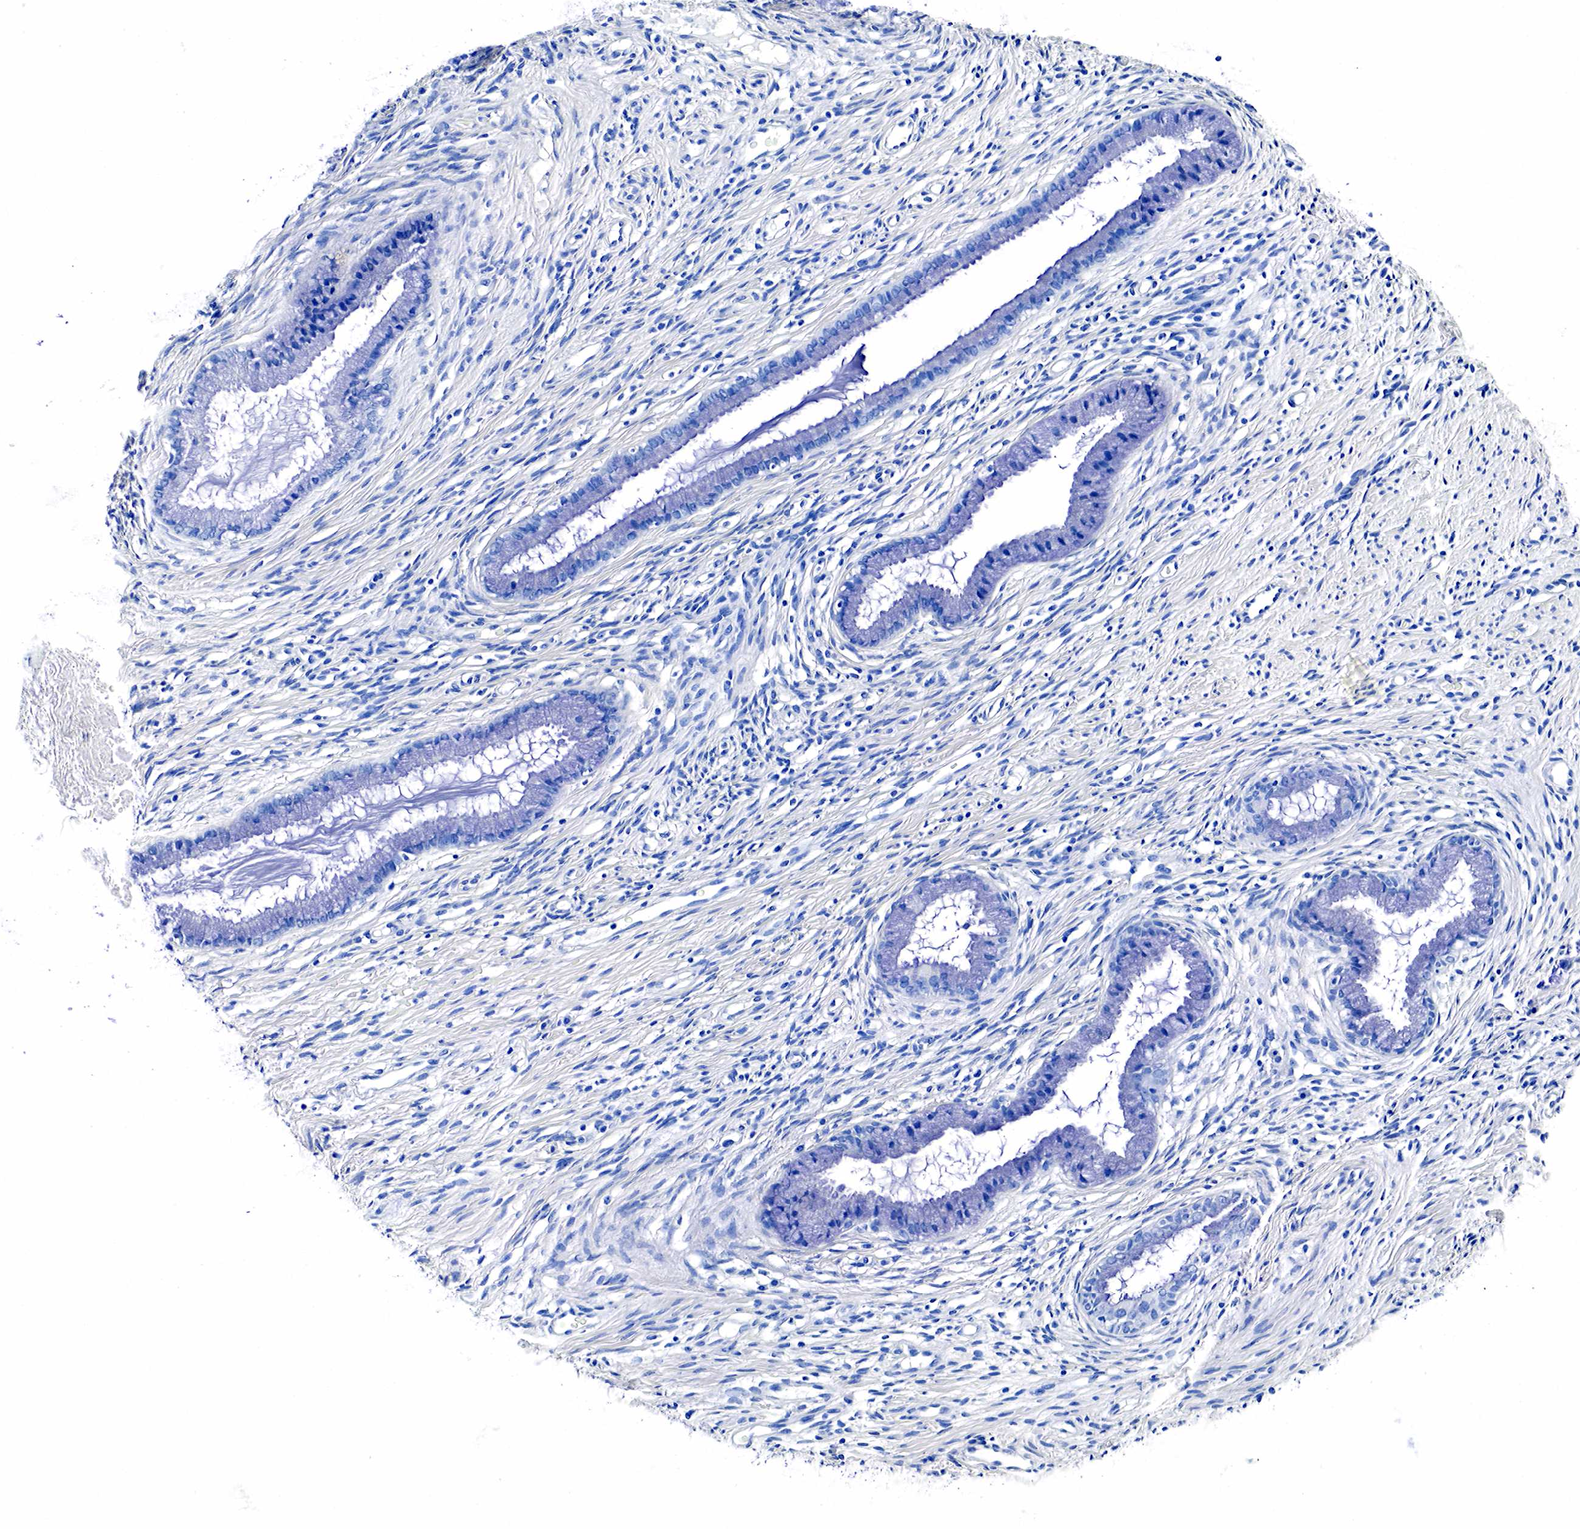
{"staining": {"intensity": "negative", "quantity": "none", "location": "none"}, "tissue": "cervix", "cell_type": "Glandular cells", "image_type": "normal", "snomed": [{"axis": "morphology", "description": "Normal tissue, NOS"}, {"axis": "topography", "description": "Cervix"}], "caption": "An immunohistochemistry image of unremarkable cervix is shown. There is no staining in glandular cells of cervix.", "gene": "GAST", "patient": {"sex": "female", "age": 82}}